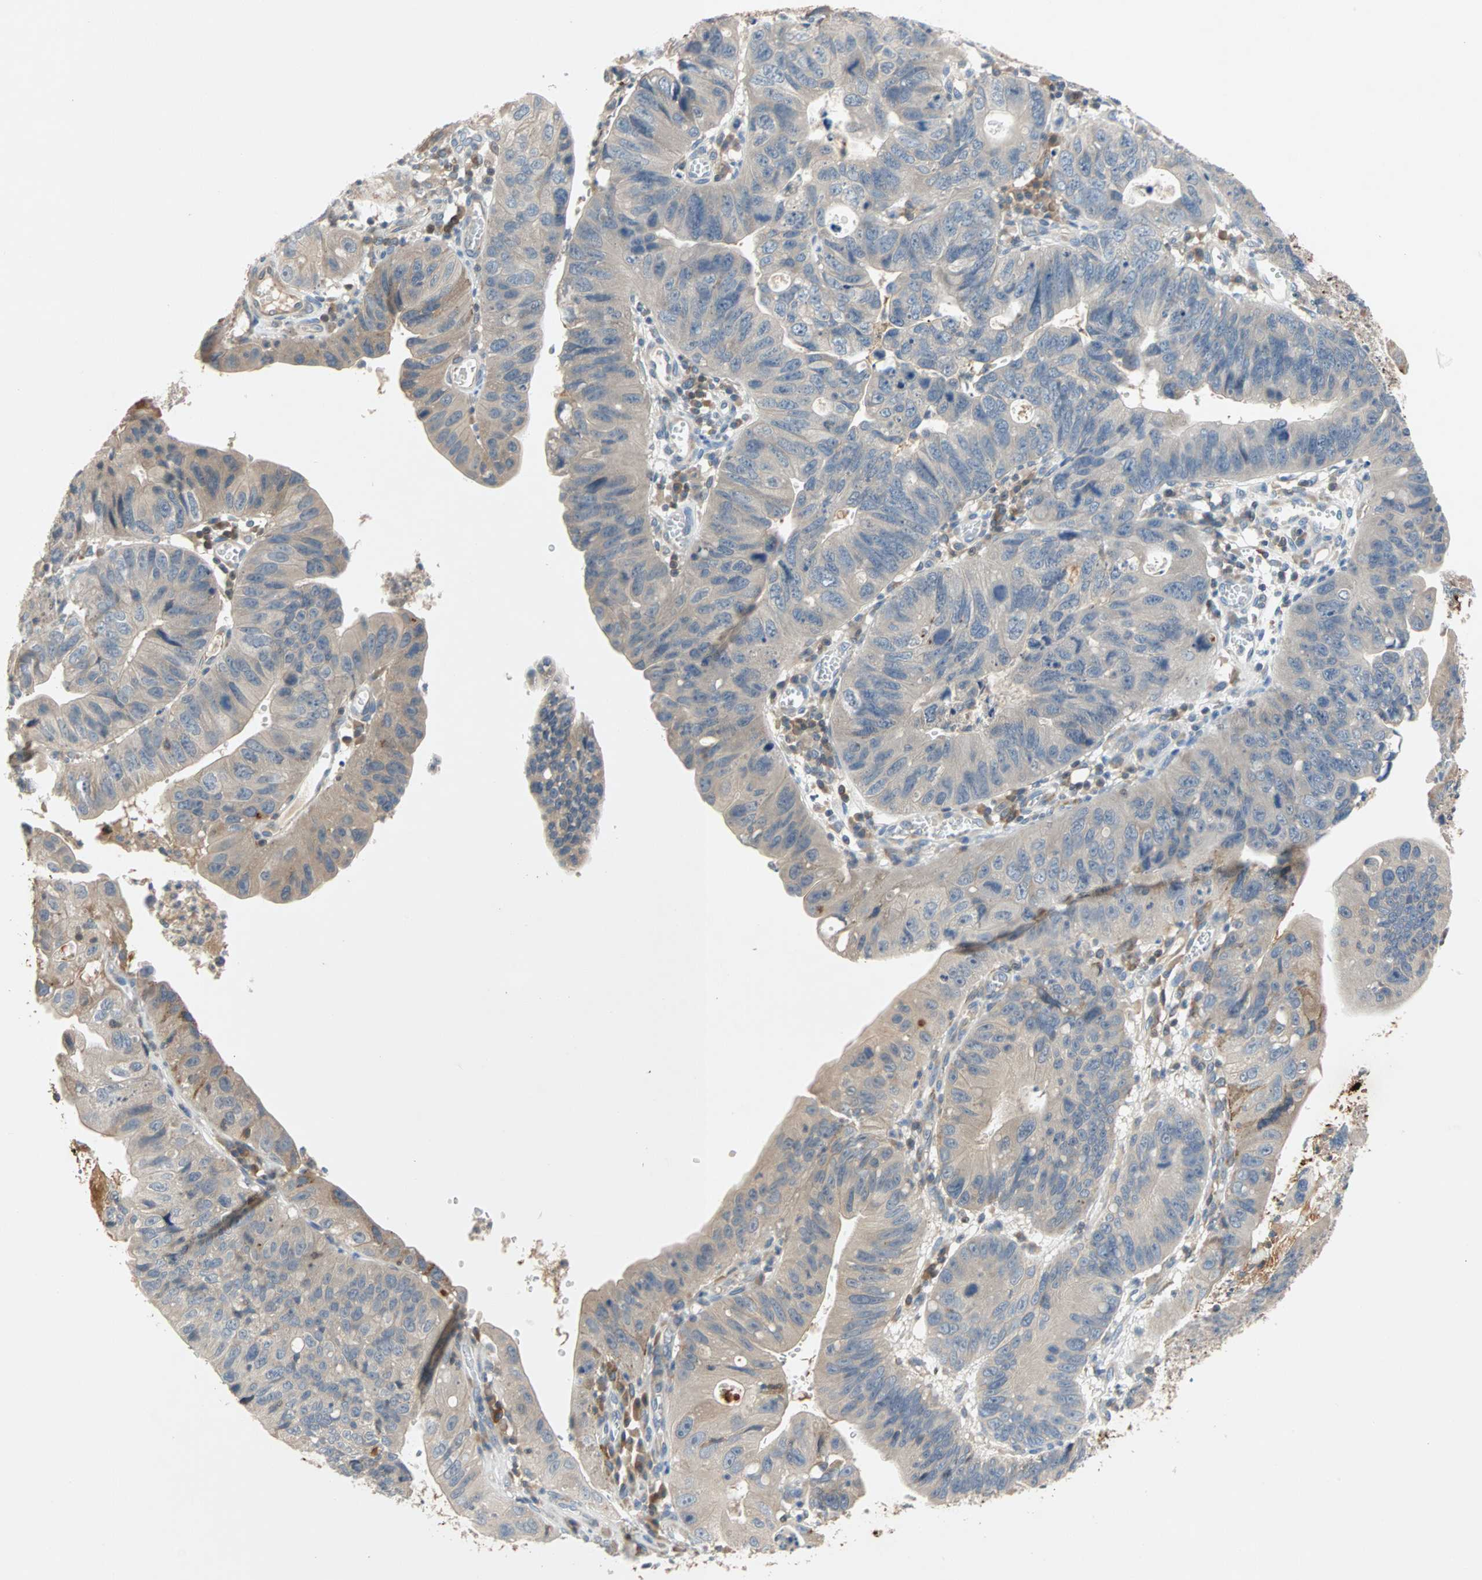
{"staining": {"intensity": "negative", "quantity": "none", "location": "none"}, "tissue": "stomach cancer", "cell_type": "Tumor cells", "image_type": "cancer", "snomed": [{"axis": "morphology", "description": "Adenocarcinoma, NOS"}, {"axis": "topography", "description": "Stomach"}], "caption": "This is an immunohistochemistry (IHC) micrograph of human stomach cancer (adenocarcinoma). There is no expression in tumor cells.", "gene": "MAP4K1", "patient": {"sex": "male", "age": 59}}